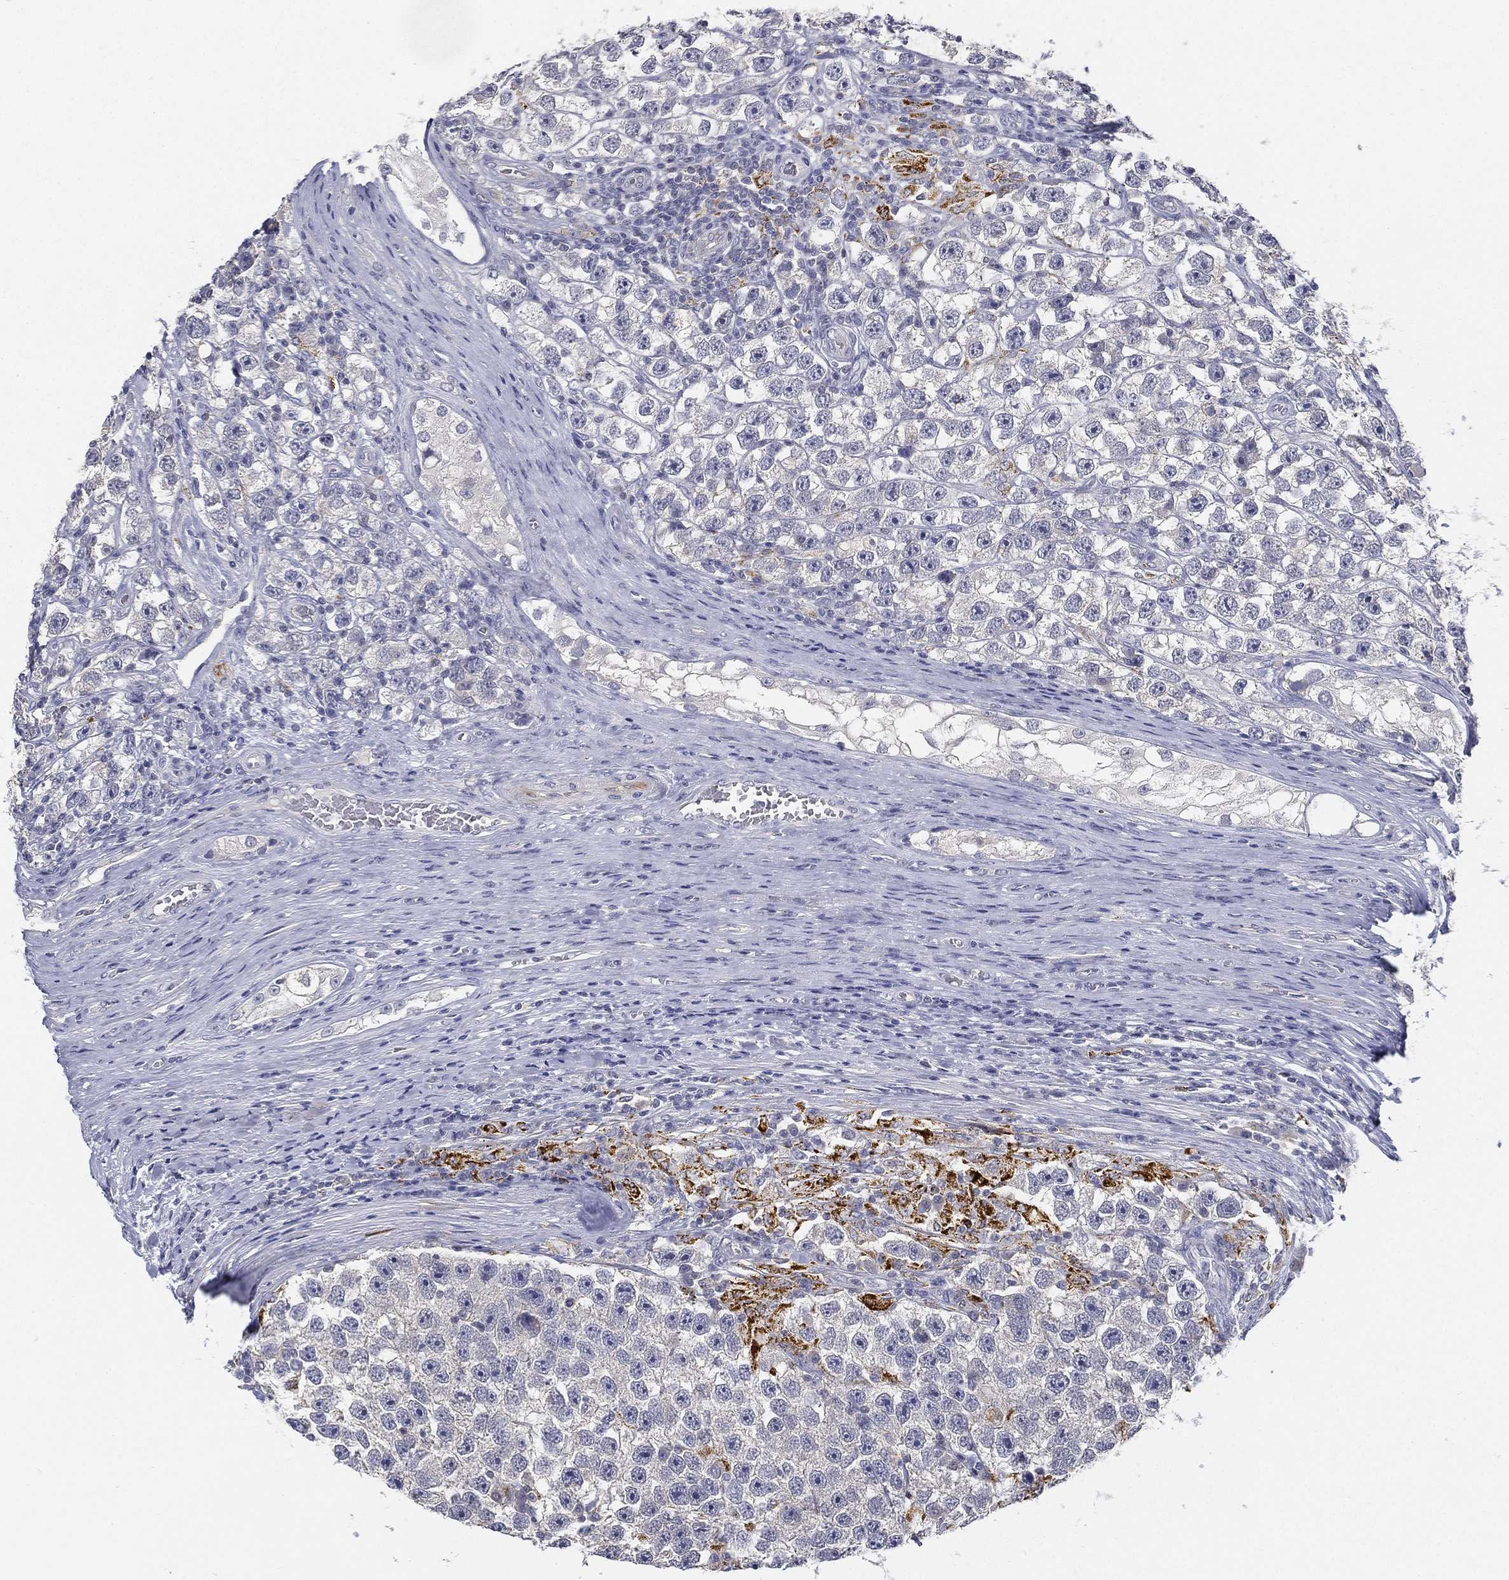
{"staining": {"intensity": "negative", "quantity": "none", "location": "none"}, "tissue": "testis cancer", "cell_type": "Tumor cells", "image_type": "cancer", "snomed": [{"axis": "morphology", "description": "Seminoma, NOS"}, {"axis": "topography", "description": "Testis"}], "caption": "Tumor cells are negative for protein expression in human testis cancer (seminoma).", "gene": "C5orf46", "patient": {"sex": "male", "age": 26}}